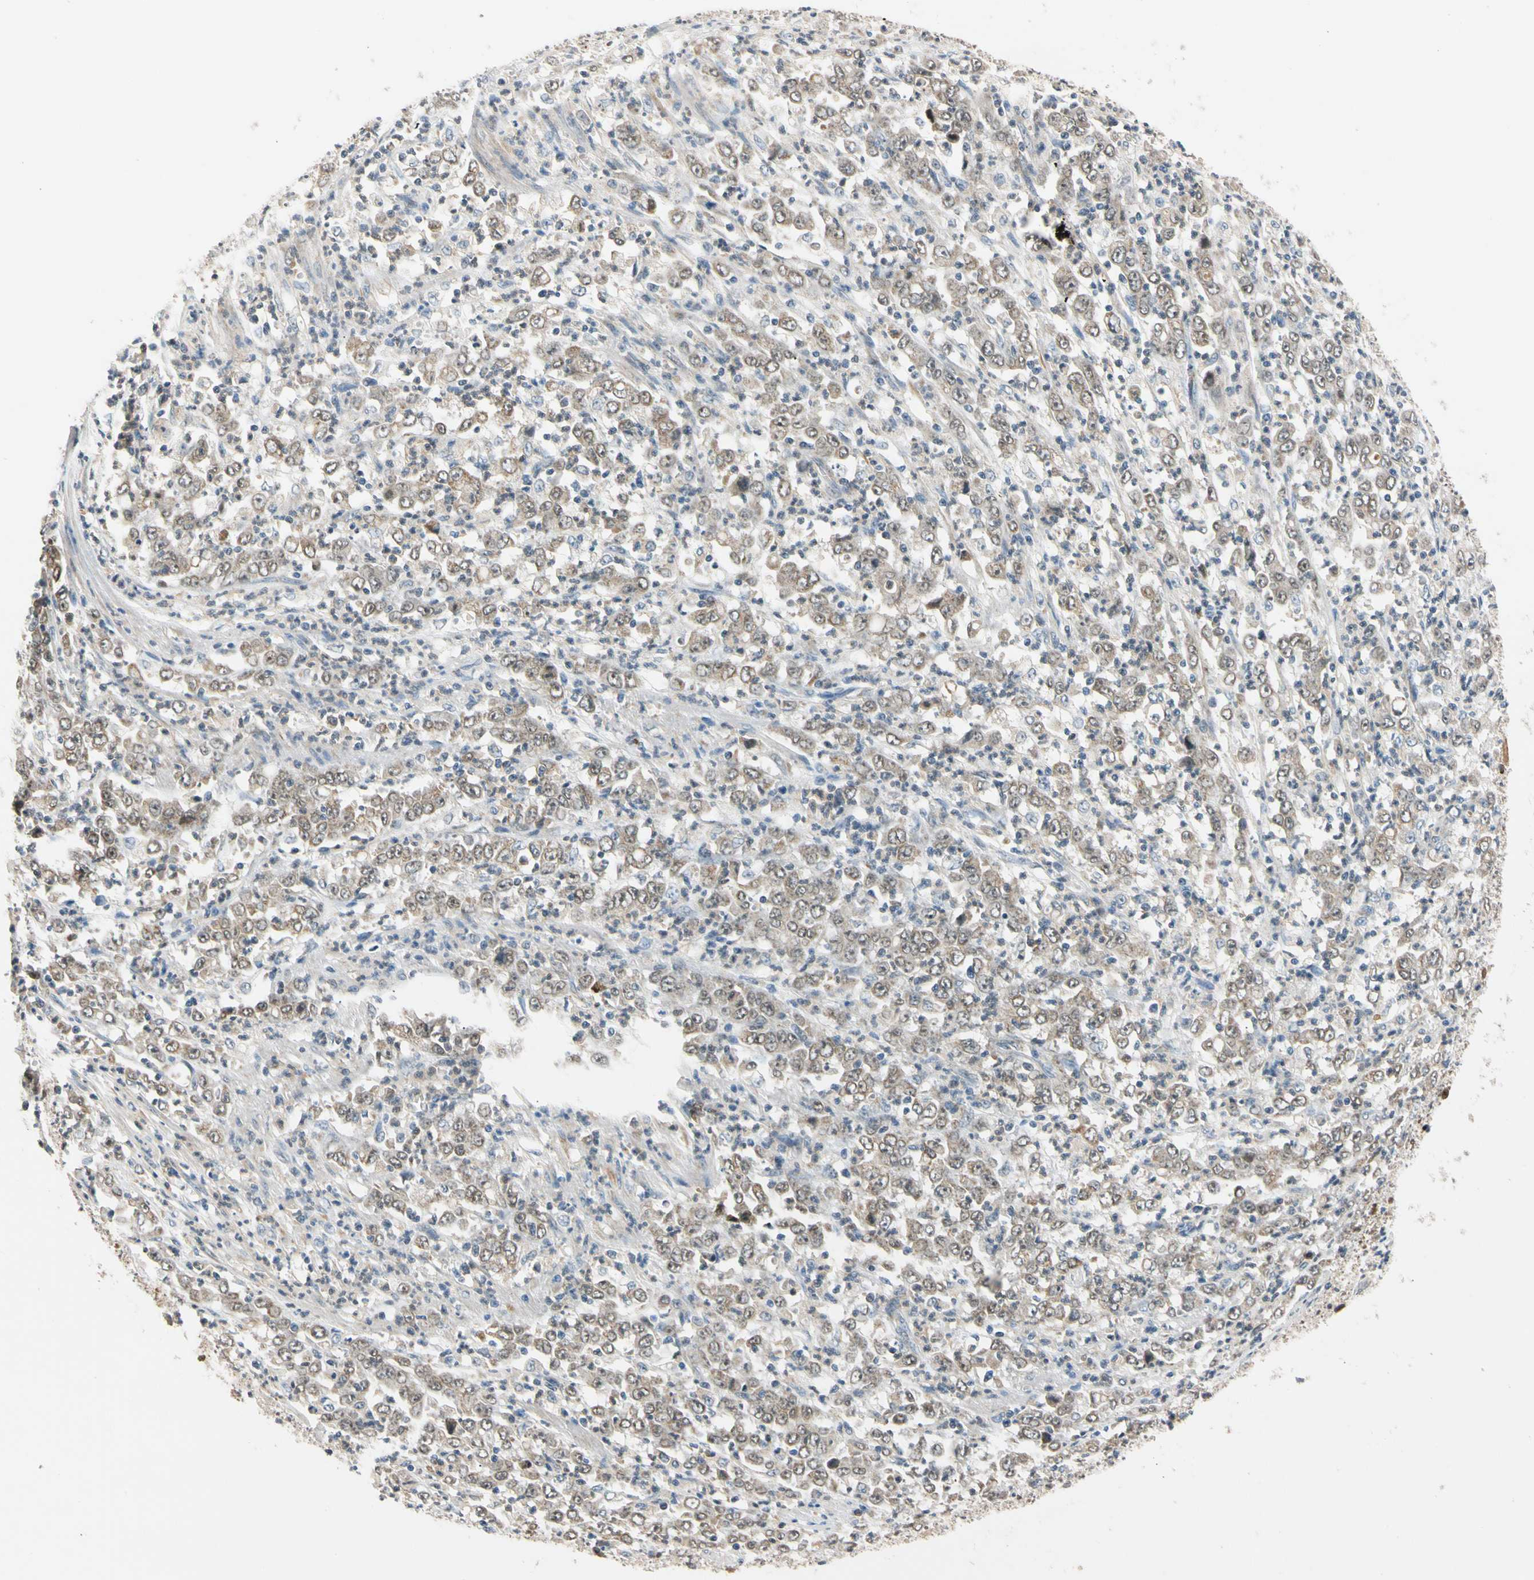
{"staining": {"intensity": "weak", "quantity": ">75%", "location": "cytoplasmic/membranous,nuclear"}, "tissue": "stomach cancer", "cell_type": "Tumor cells", "image_type": "cancer", "snomed": [{"axis": "morphology", "description": "Adenocarcinoma, NOS"}, {"axis": "topography", "description": "Stomach, lower"}], "caption": "Human adenocarcinoma (stomach) stained with a protein marker exhibits weak staining in tumor cells.", "gene": "RIOX2", "patient": {"sex": "female", "age": 71}}